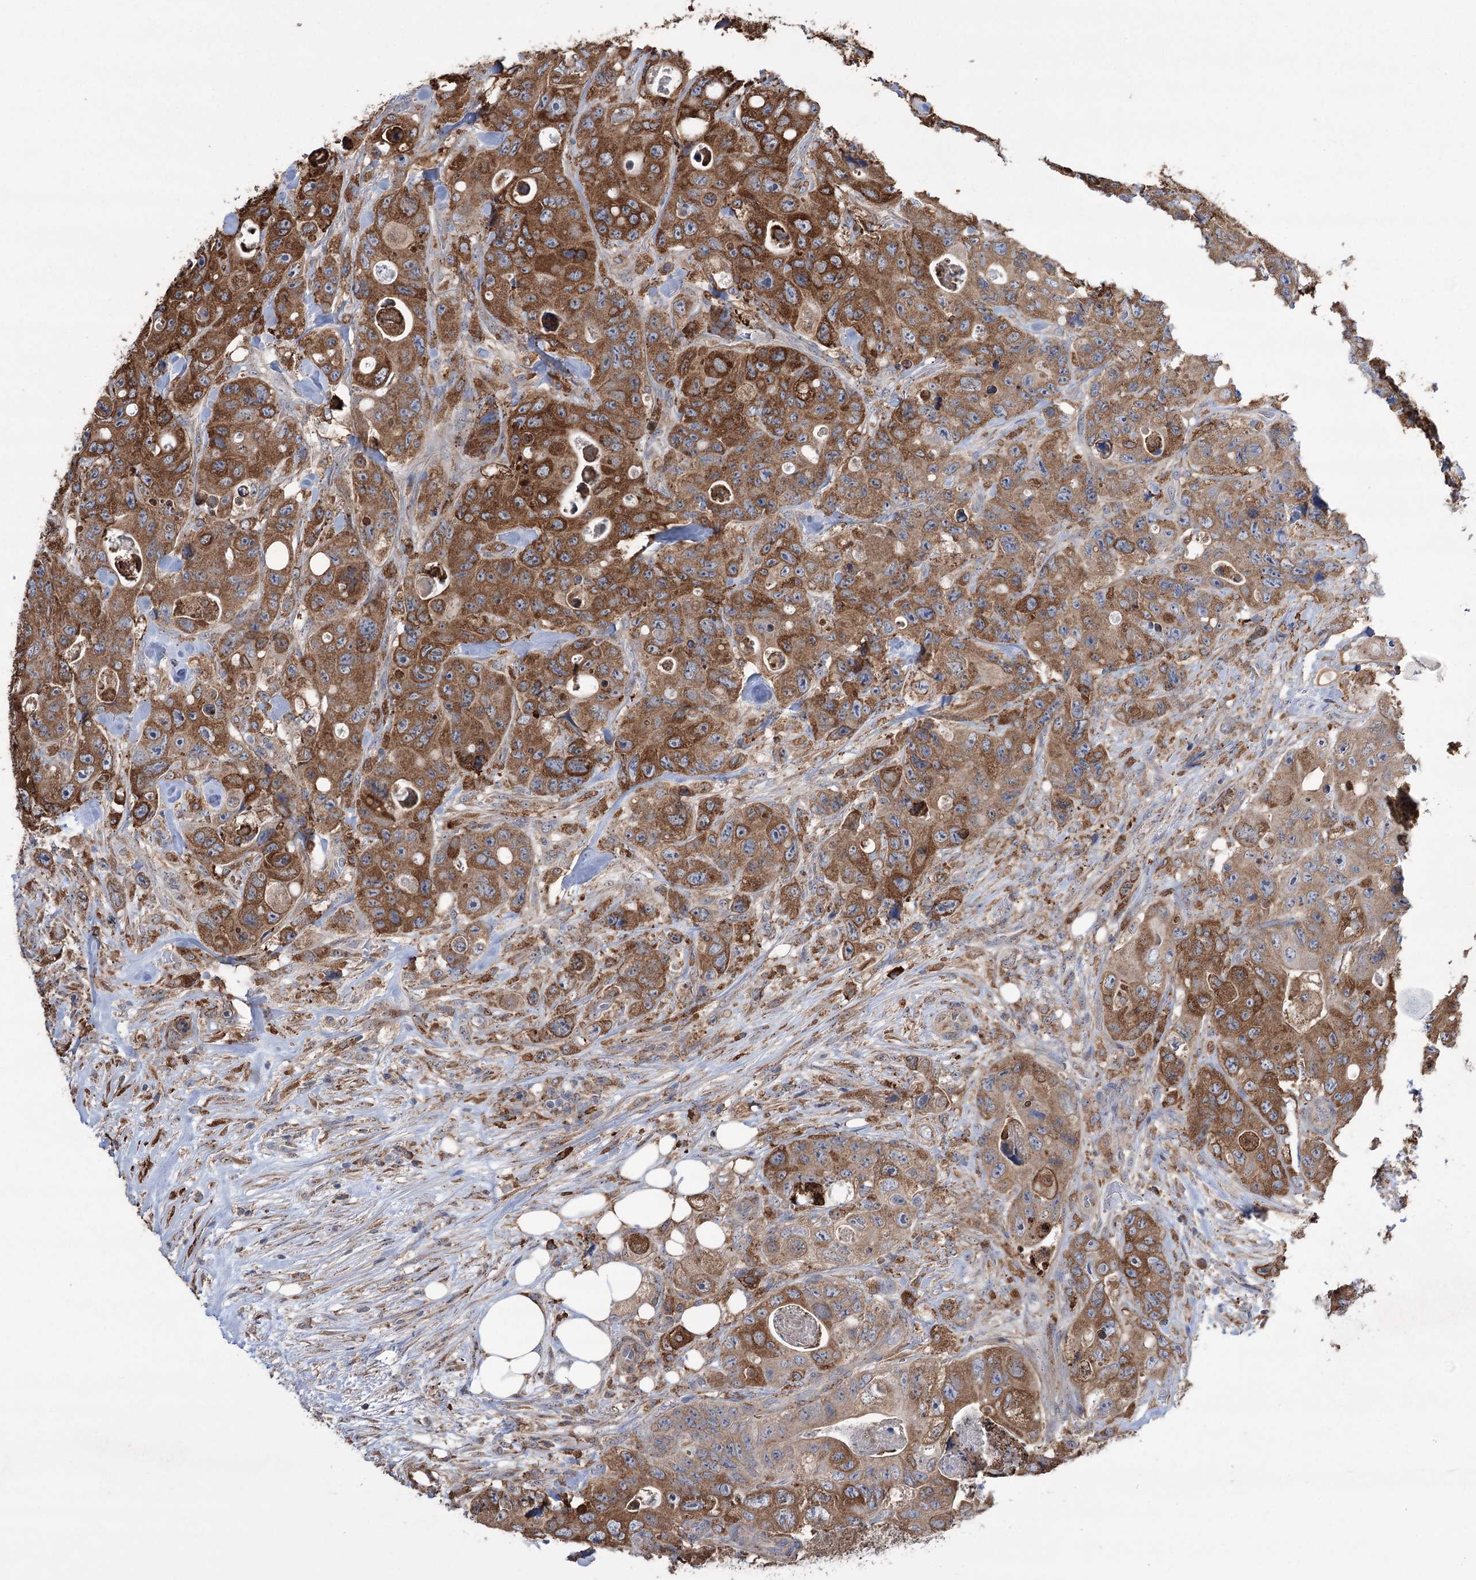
{"staining": {"intensity": "strong", "quantity": ">75%", "location": "cytoplasmic/membranous"}, "tissue": "colorectal cancer", "cell_type": "Tumor cells", "image_type": "cancer", "snomed": [{"axis": "morphology", "description": "Adenocarcinoma, NOS"}, {"axis": "topography", "description": "Colon"}], "caption": "Adenocarcinoma (colorectal) stained with DAB IHC displays high levels of strong cytoplasmic/membranous positivity in approximately >75% of tumor cells.", "gene": "TRIM71", "patient": {"sex": "female", "age": 46}}